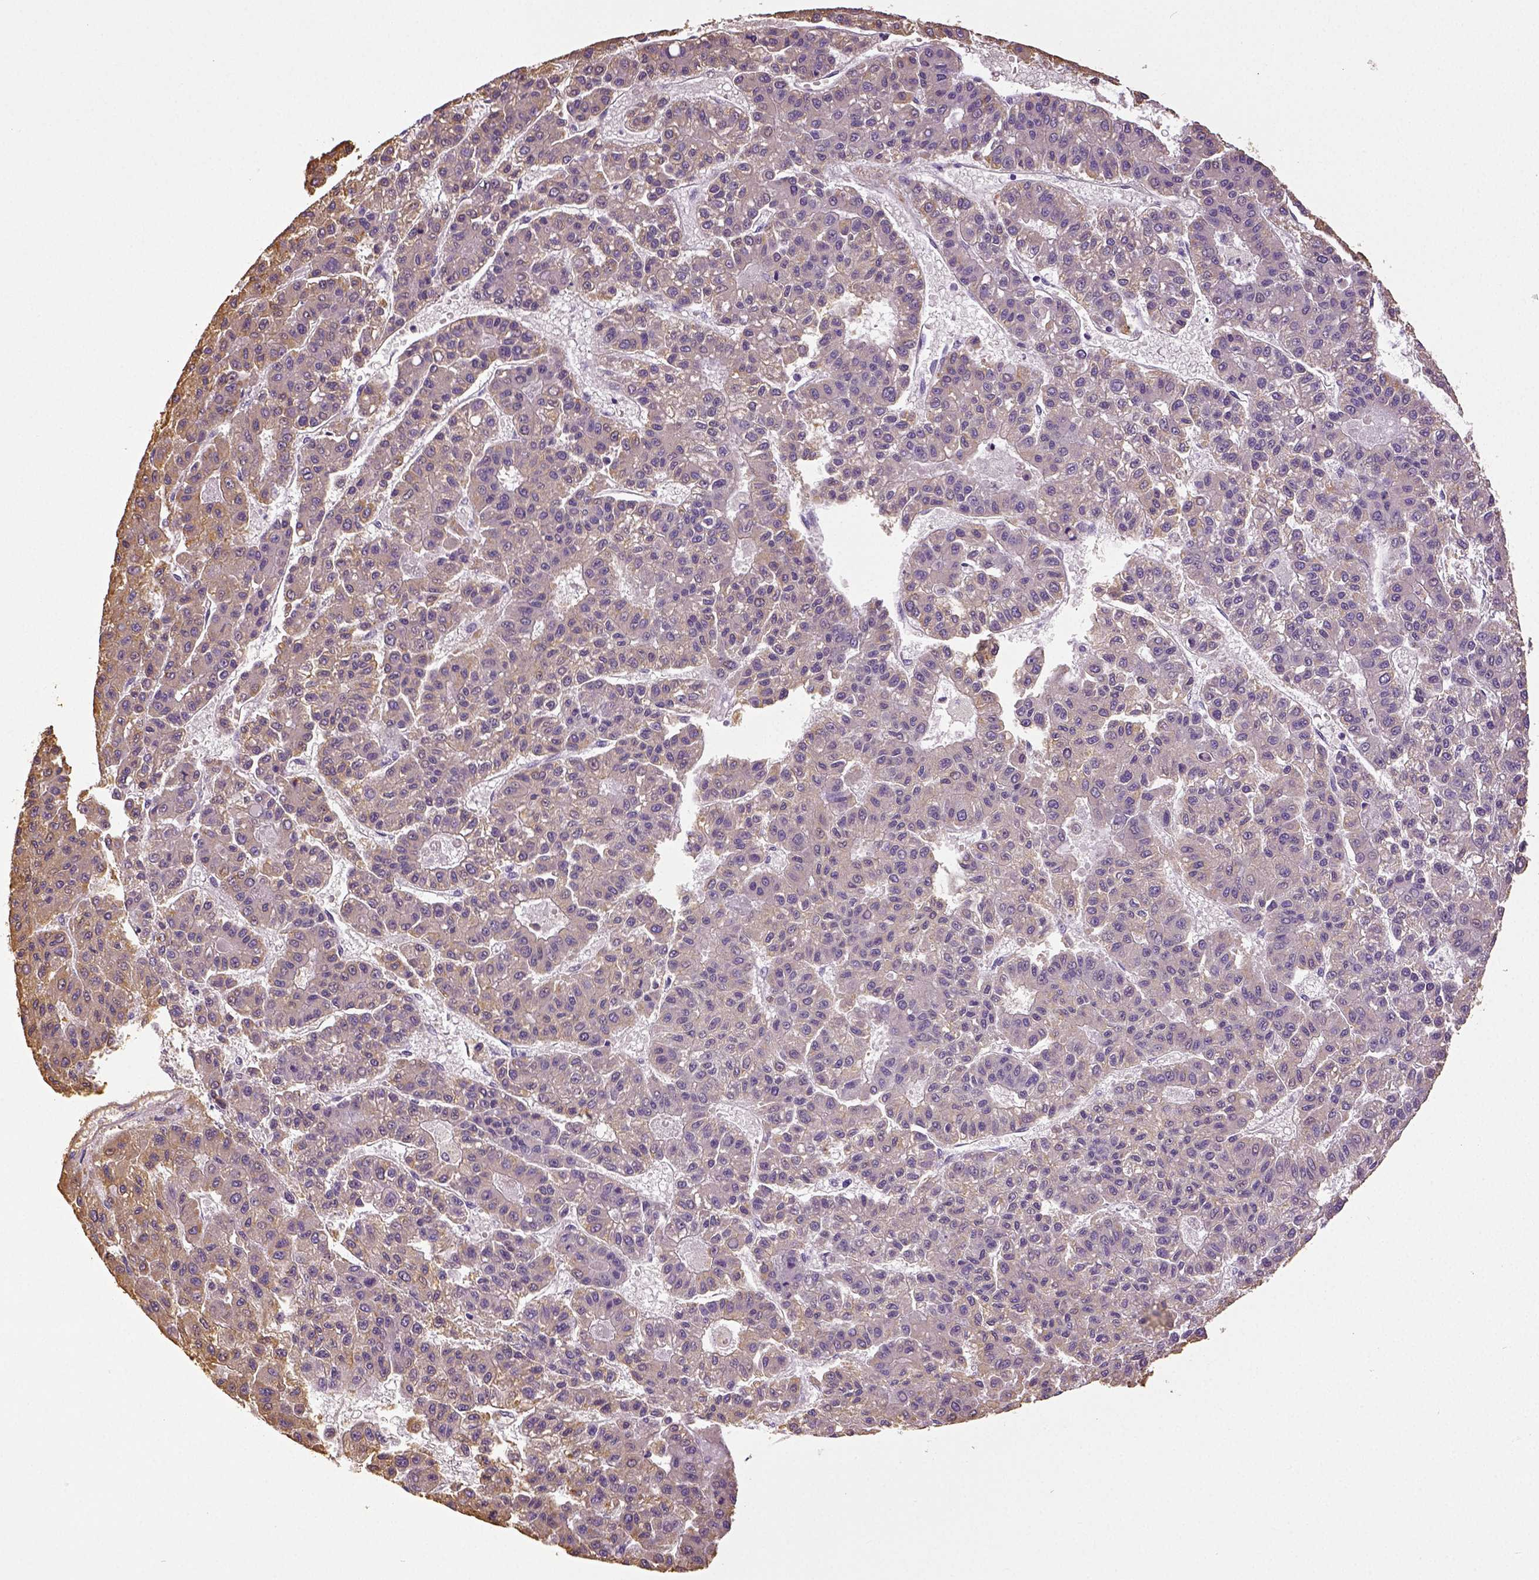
{"staining": {"intensity": "negative", "quantity": "none", "location": "none"}, "tissue": "liver cancer", "cell_type": "Tumor cells", "image_type": "cancer", "snomed": [{"axis": "morphology", "description": "Carcinoma, Hepatocellular, NOS"}, {"axis": "topography", "description": "Liver"}], "caption": "Immunohistochemical staining of human liver cancer demonstrates no significant expression in tumor cells. (DAB (3,3'-diaminobenzidine) IHC with hematoxylin counter stain).", "gene": "NECAB2", "patient": {"sex": "male", "age": 70}}